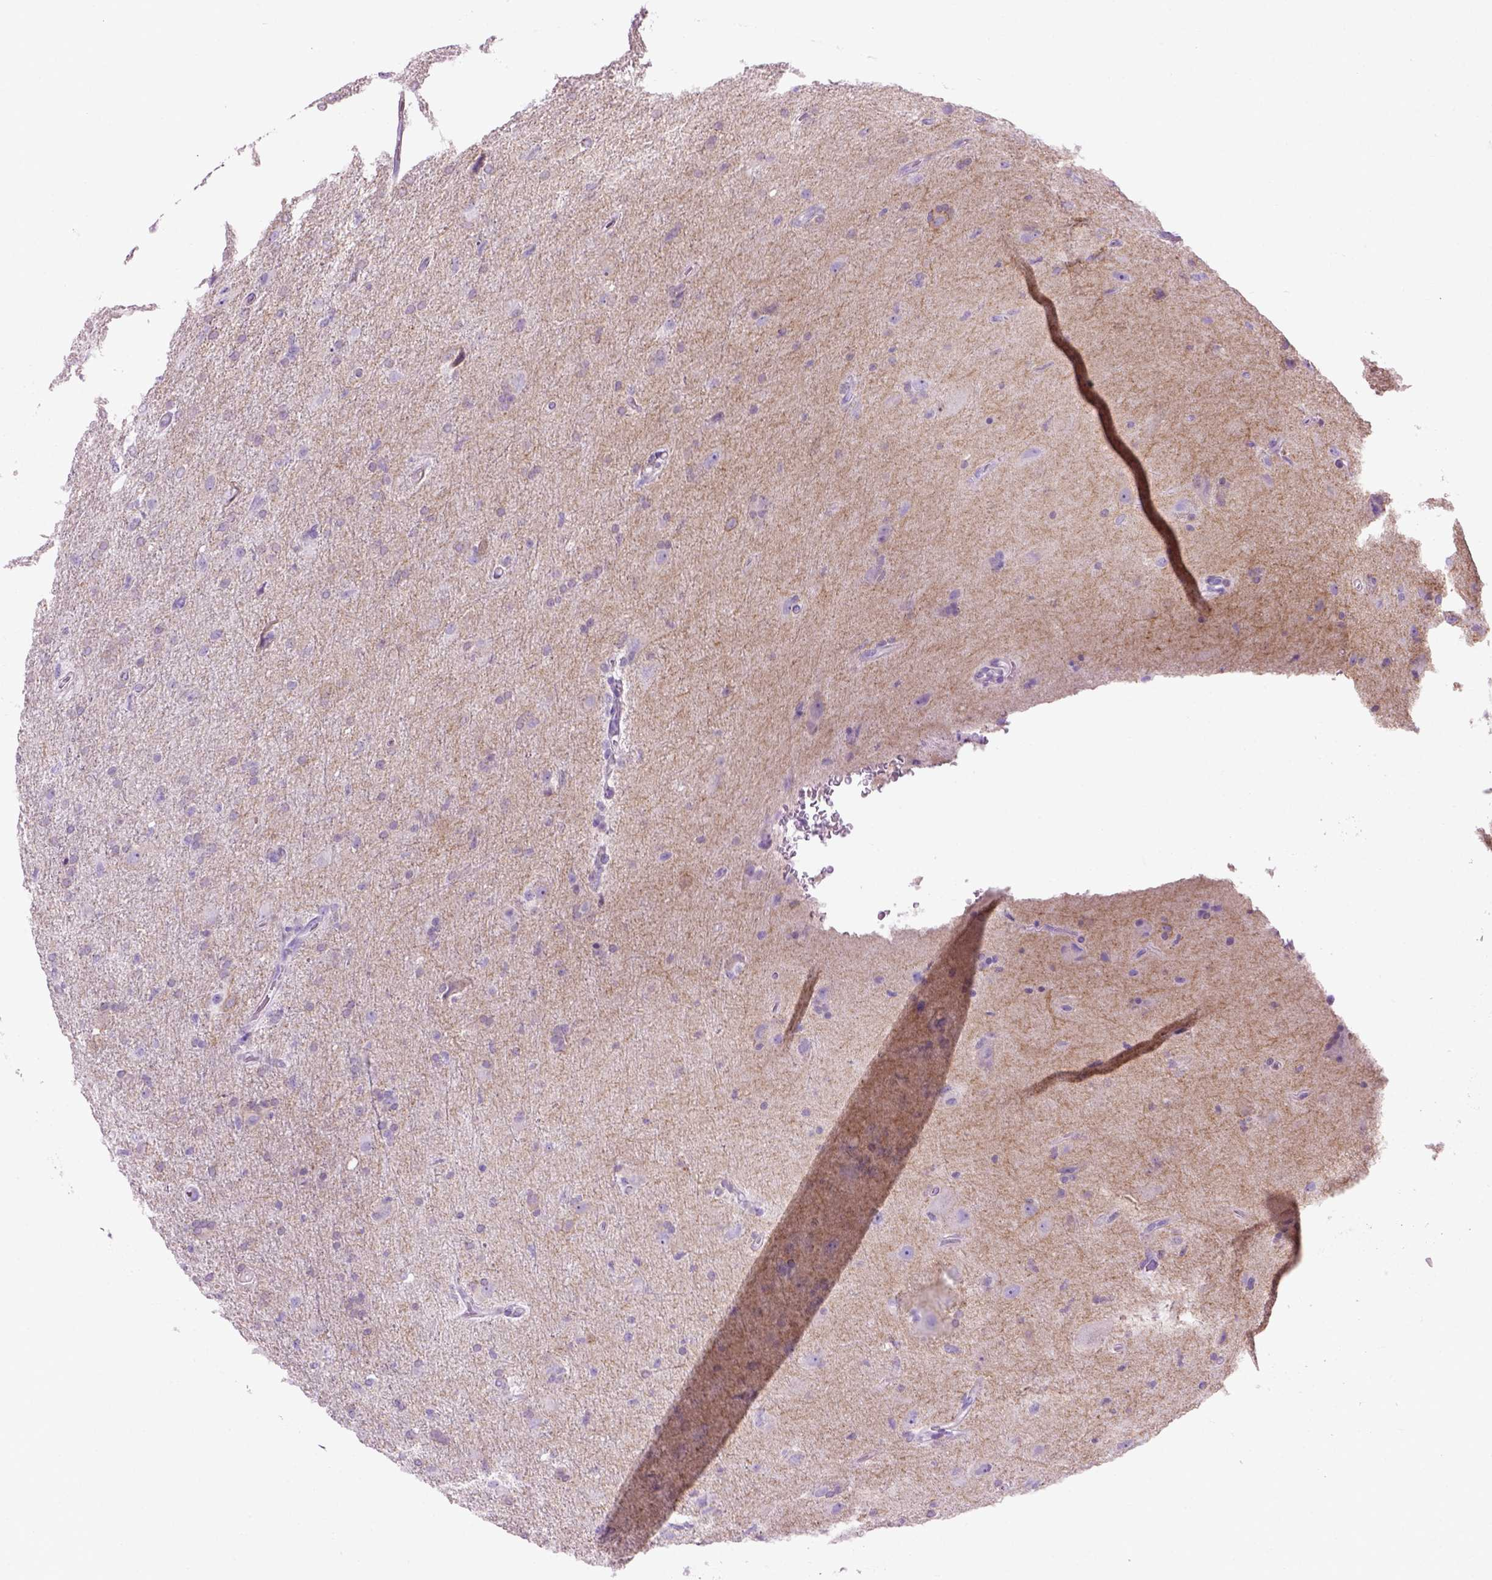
{"staining": {"intensity": "negative", "quantity": "none", "location": "none"}, "tissue": "glioma", "cell_type": "Tumor cells", "image_type": "cancer", "snomed": [{"axis": "morphology", "description": "Glioma, malignant, High grade"}, {"axis": "topography", "description": "Cerebral cortex"}], "caption": "A micrograph of human high-grade glioma (malignant) is negative for staining in tumor cells.", "gene": "GABRB2", "patient": {"sex": "male", "age": 70}}